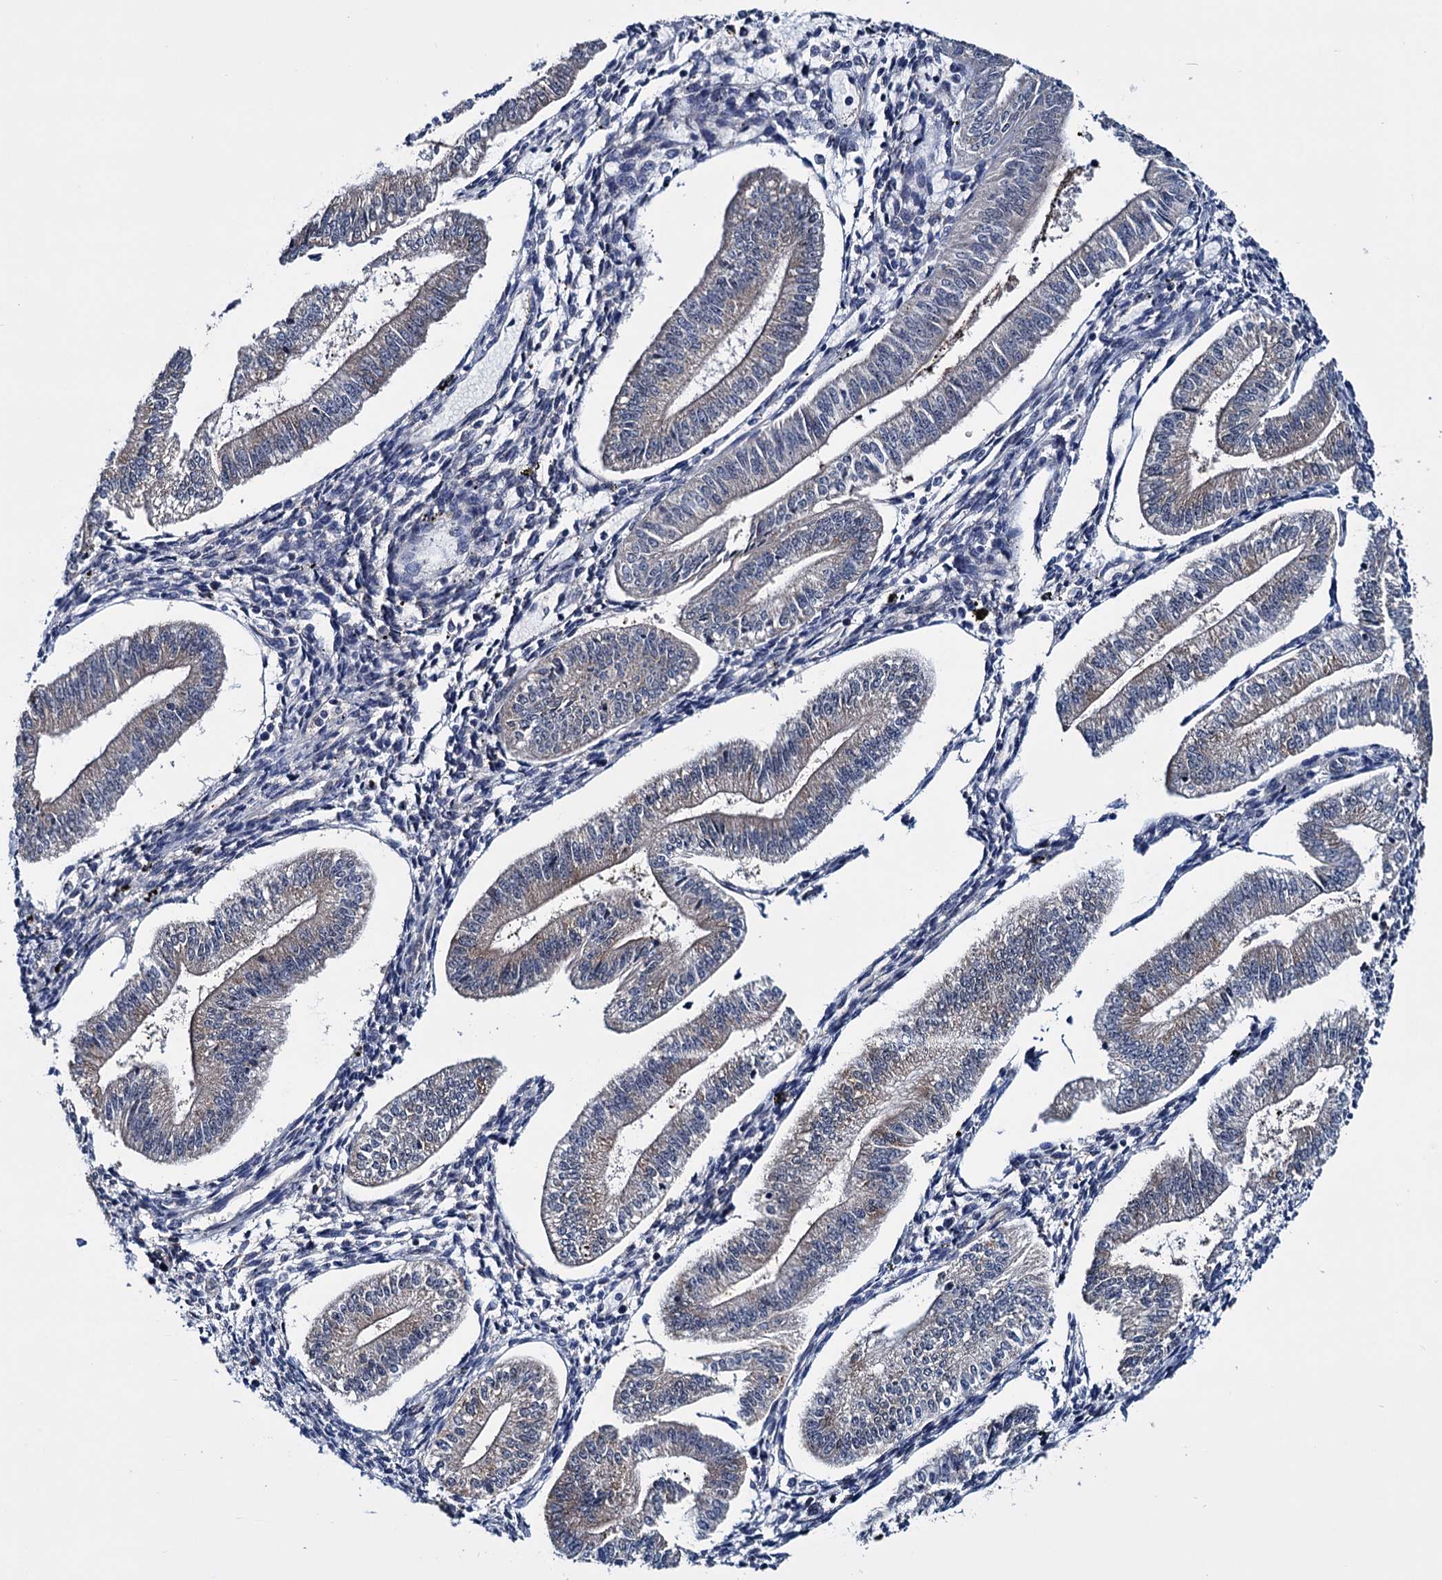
{"staining": {"intensity": "negative", "quantity": "none", "location": "none"}, "tissue": "endometrium", "cell_type": "Cells in endometrial stroma", "image_type": "normal", "snomed": [{"axis": "morphology", "description": "Normal tissue, NOS"}, {"axis": "topography", "description": "Endometrium"}], "caption": "Normal endometrium was stained to show a protein in brown. There is no significant positivity in cells in endometrial stroma. (DAB (3,3'-diaminobenzidine) immunohistochemistry (IHC) visualized using brightfield microscopy, high magnification).", "gene": "EYA4", "patient": {"sex": "female", "age": 34}}